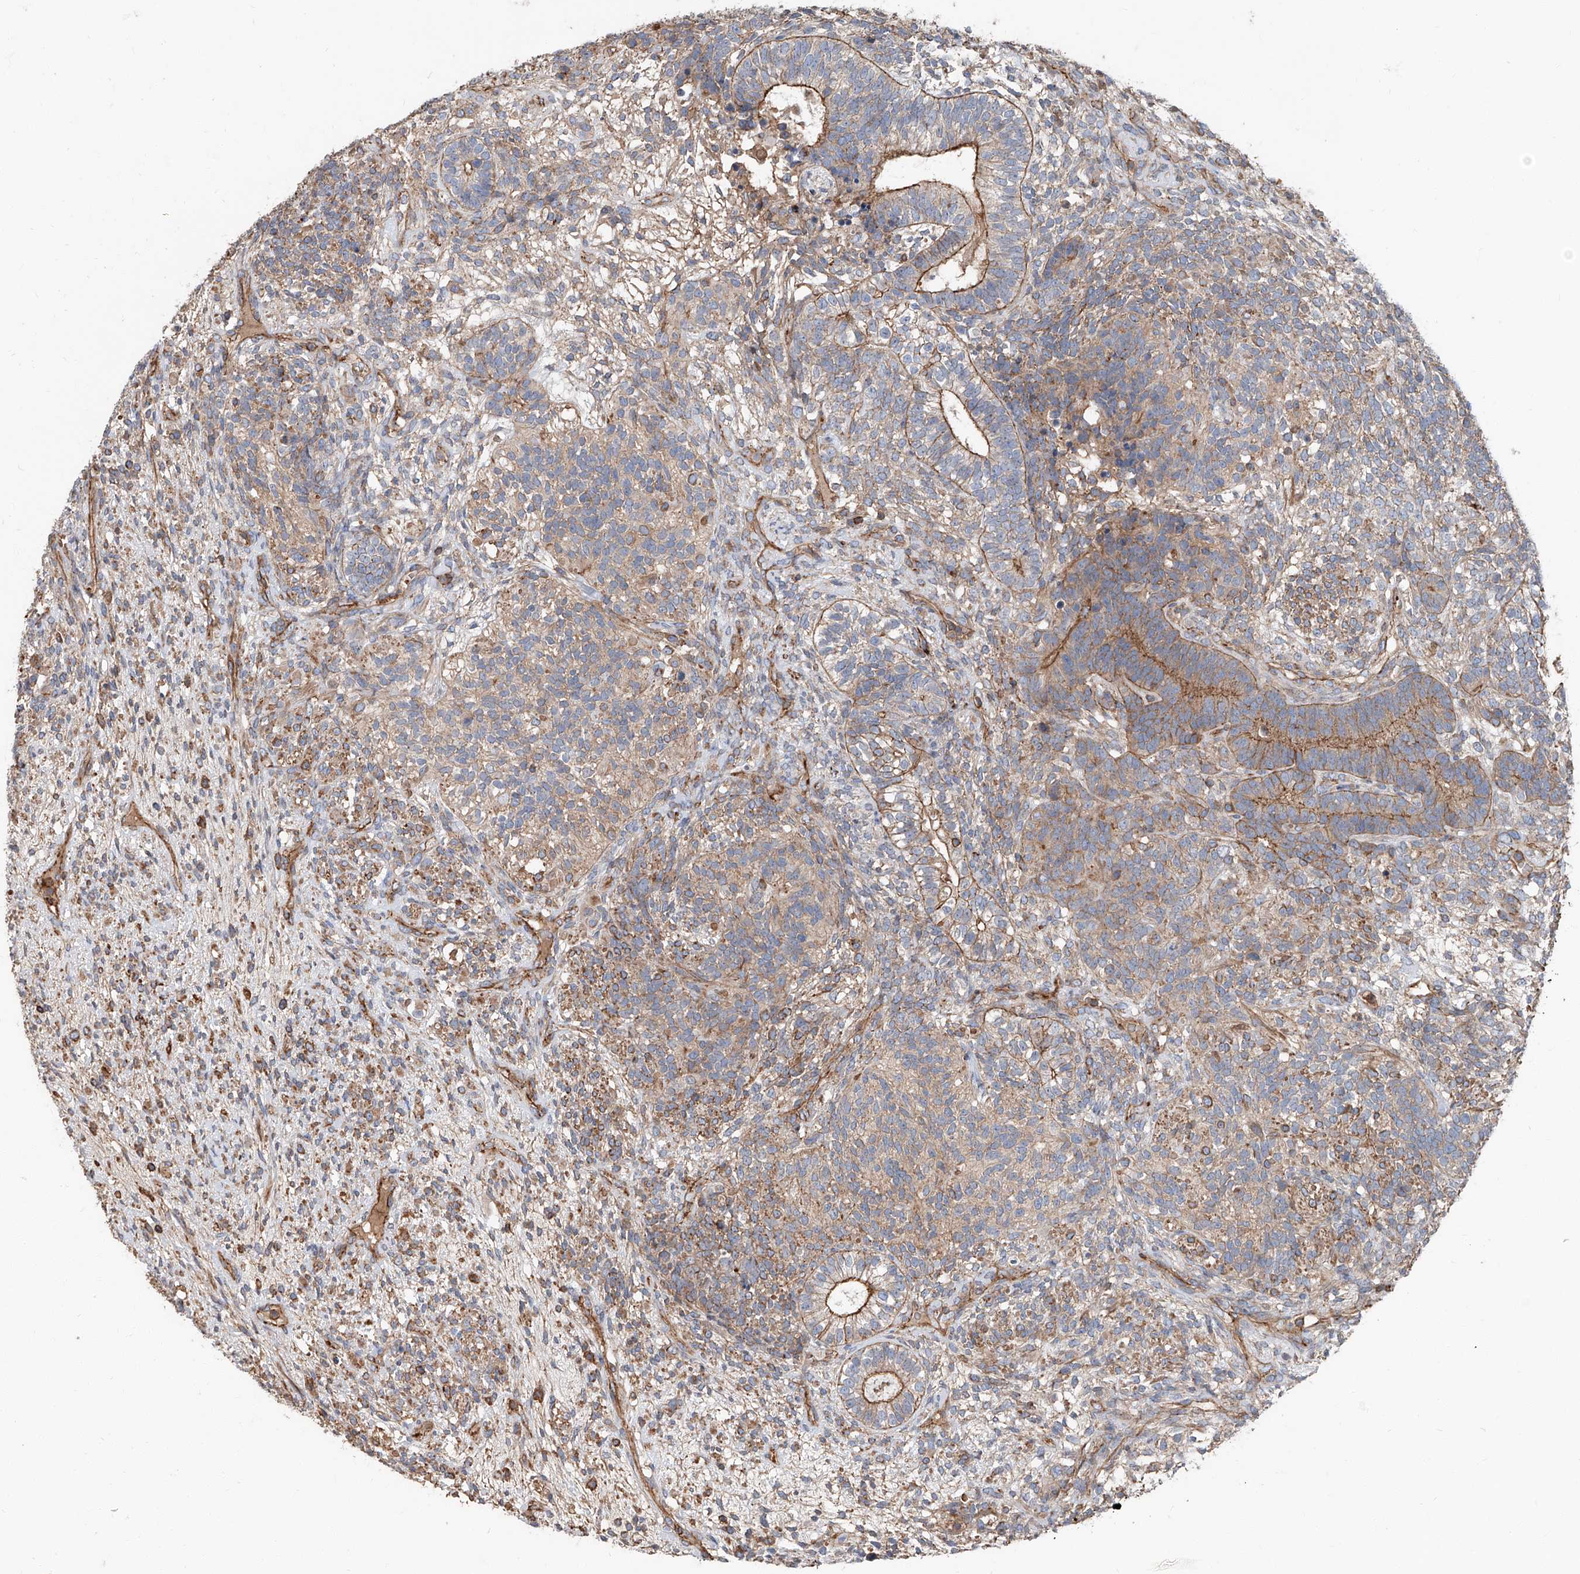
{"staining": {"intensity": "moderate", "quantity": "<25%", "location": "cytoplasmic/membranous"}, "tissue": "testis cancer", "cell_type": "Tumor cells", "image_type": "cancer", "snomed": [{"axis": "morphology", "description": "Seminoma, NOS"}, {"axis": "morphology", "description": "Carcinoma, Embryonal, NOS"}, {"axis": "topography", "description": "Testis"}], "caption": "A photomicrograph of testis cancer (seminoma) stained for a protein shows moderate cytoplasmic/membranous brown staining in tumor cells. The protein is stained brown, and the nuclei are stained in blue (DAB IHC with brightfield microscopy, high magnification).", "gene": "PIEZO2", "patient": {"sex": "male", "age": 28}}